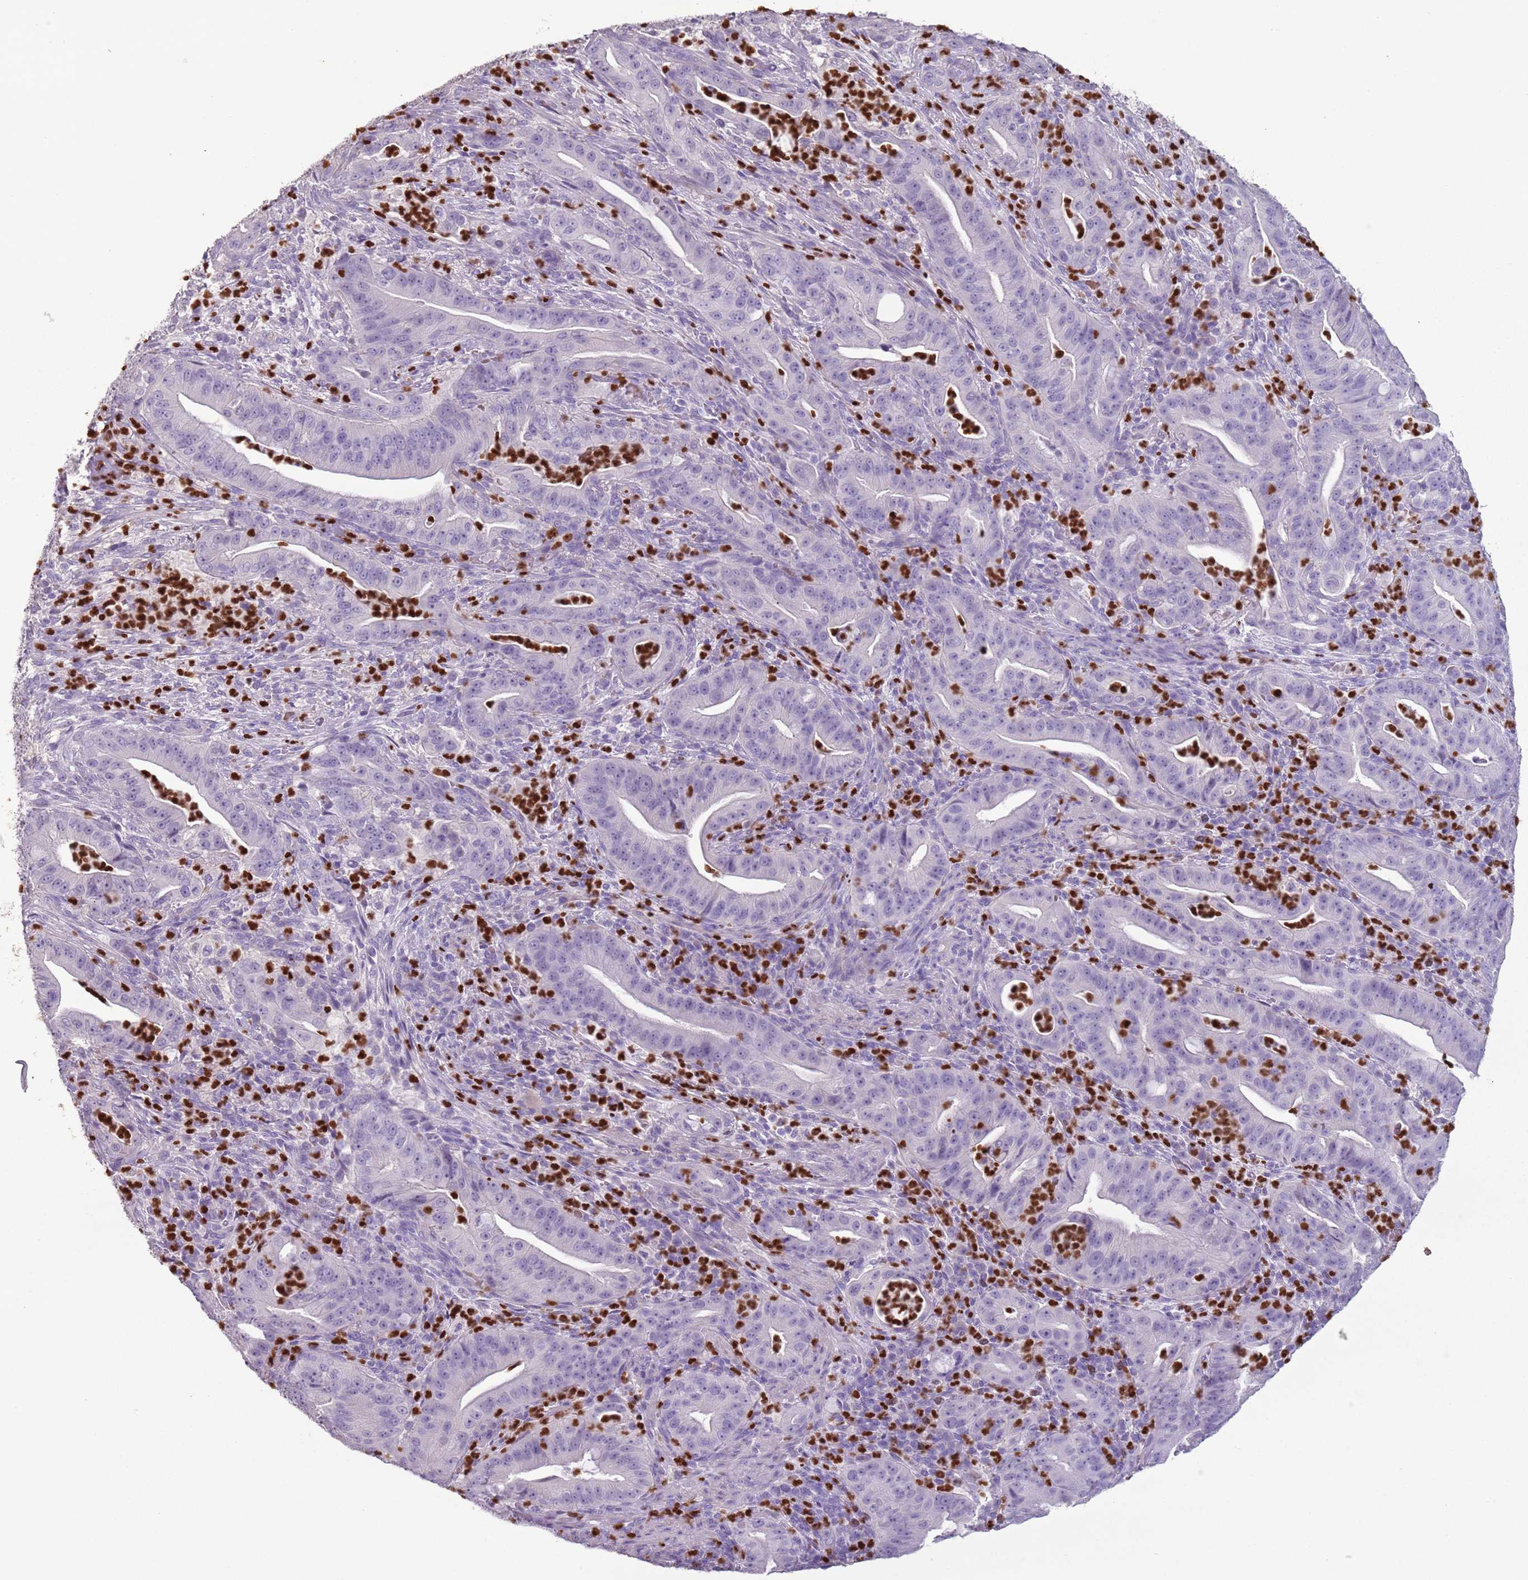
{"staining": {"intensity": "negative", "quantity": "none", "location": "none"}, "tissue": "pancreatic cancer", "cell_type": "Tumor cells", "image_type": "cancer", "snomed": [{"axis": "morphology", "description": "Adenocarcinoma, NOS"}, {"axis": "topography", "description": "Pancreas"}], "caption": "IHC of human pancreatic adenocarcinoma exhibits no staining in tumor cells.", "gene": "CELF6", "patient": {"sex": "male", "age": 71}}